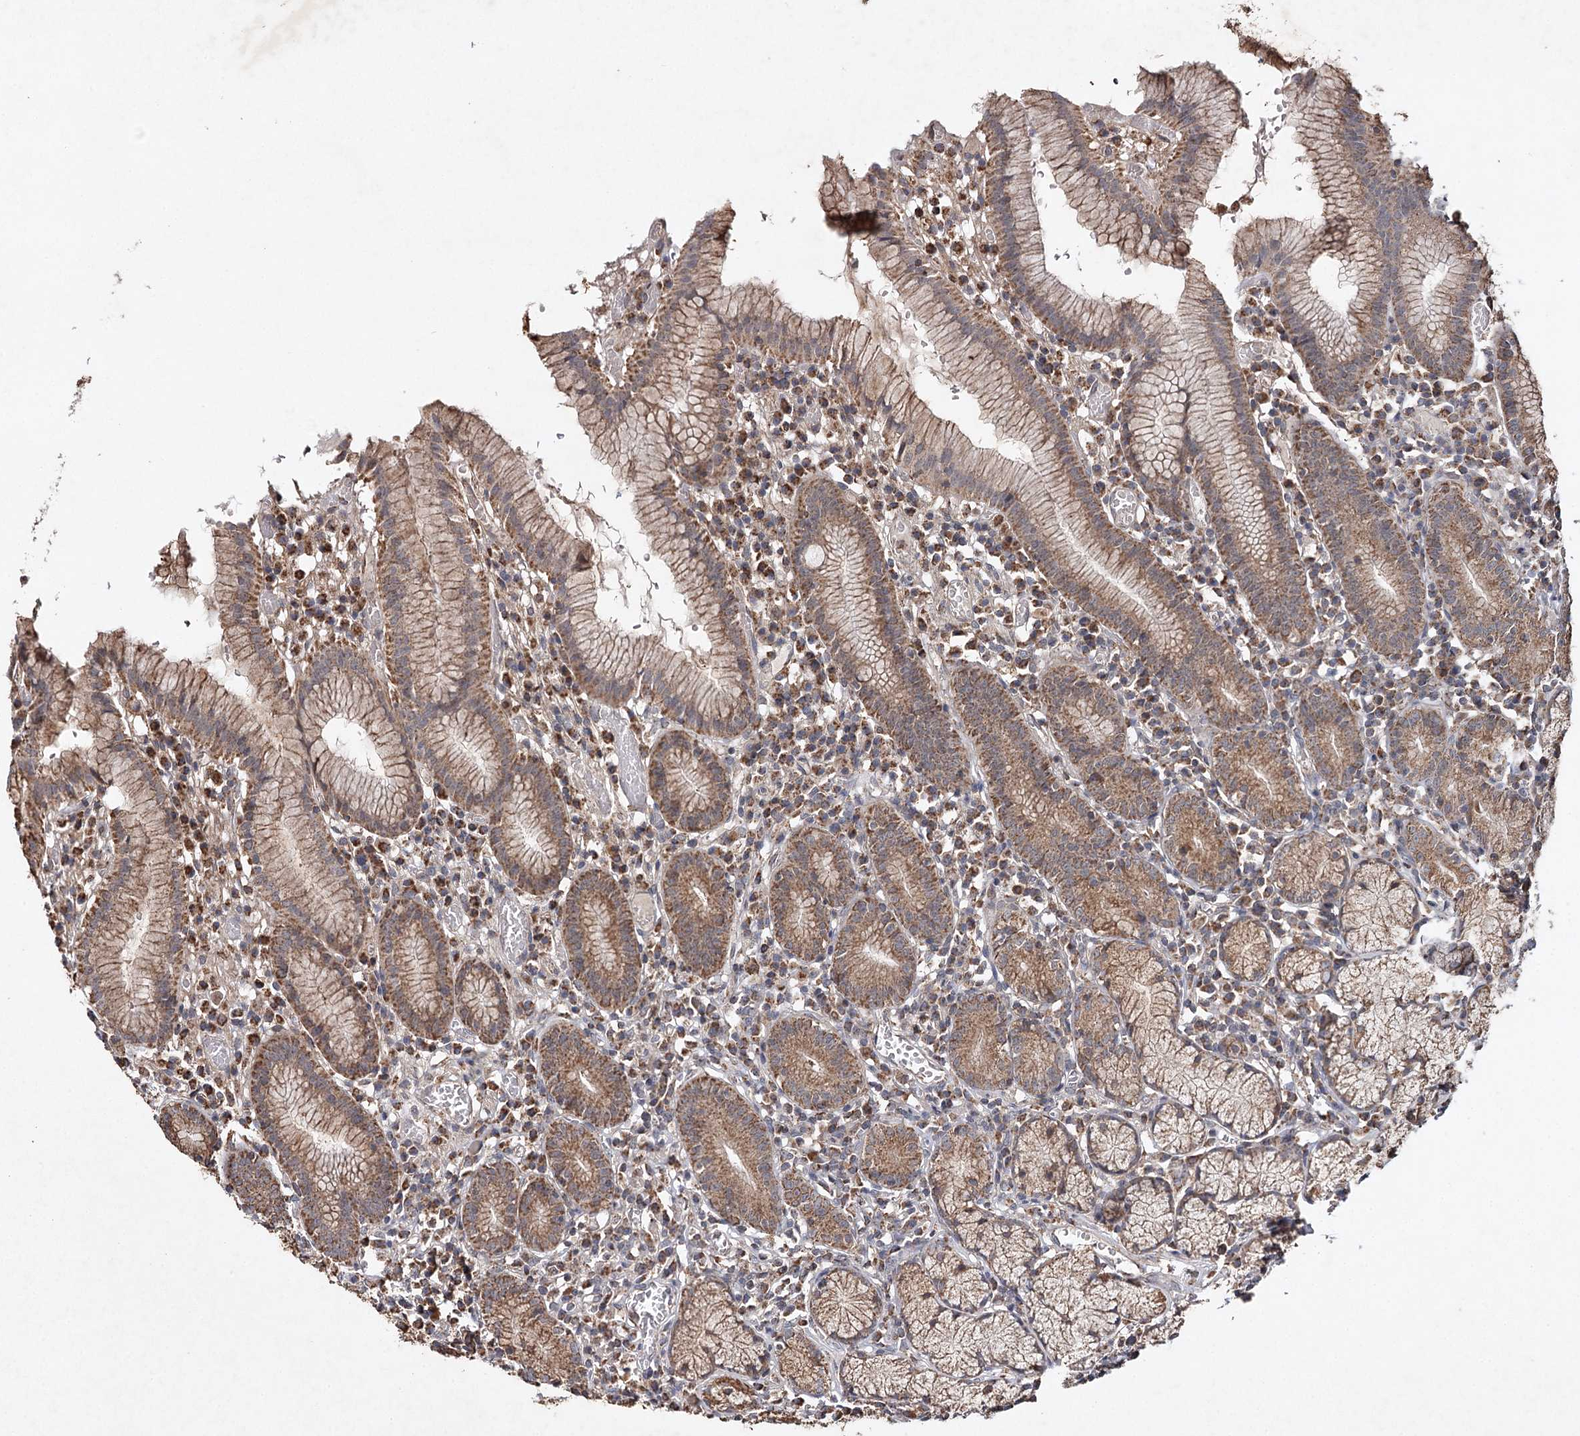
{"staining": {"intensity": "moderate", "quantity": ">75%", "location": "cytoplasmic/membranous"}, "tissue": "stomach", "cell_type": "Glandular cells", "image_type": "normal", "snomed": [{"axis": "morphology", "description": "Normal tissue, NOS"}, {"axis": "topography", "description": "Stomach"}], "caption": "IHC of normal human stomach exhibits medium levels of moderate cytoplasmic/membranous expression in approximately >75% of glandular cells. The protein of interest is shown in brown color, while the nuclei are stained blue.", "gene": "PIK3CB", "patient": {"sex": "male", "age": 55}}